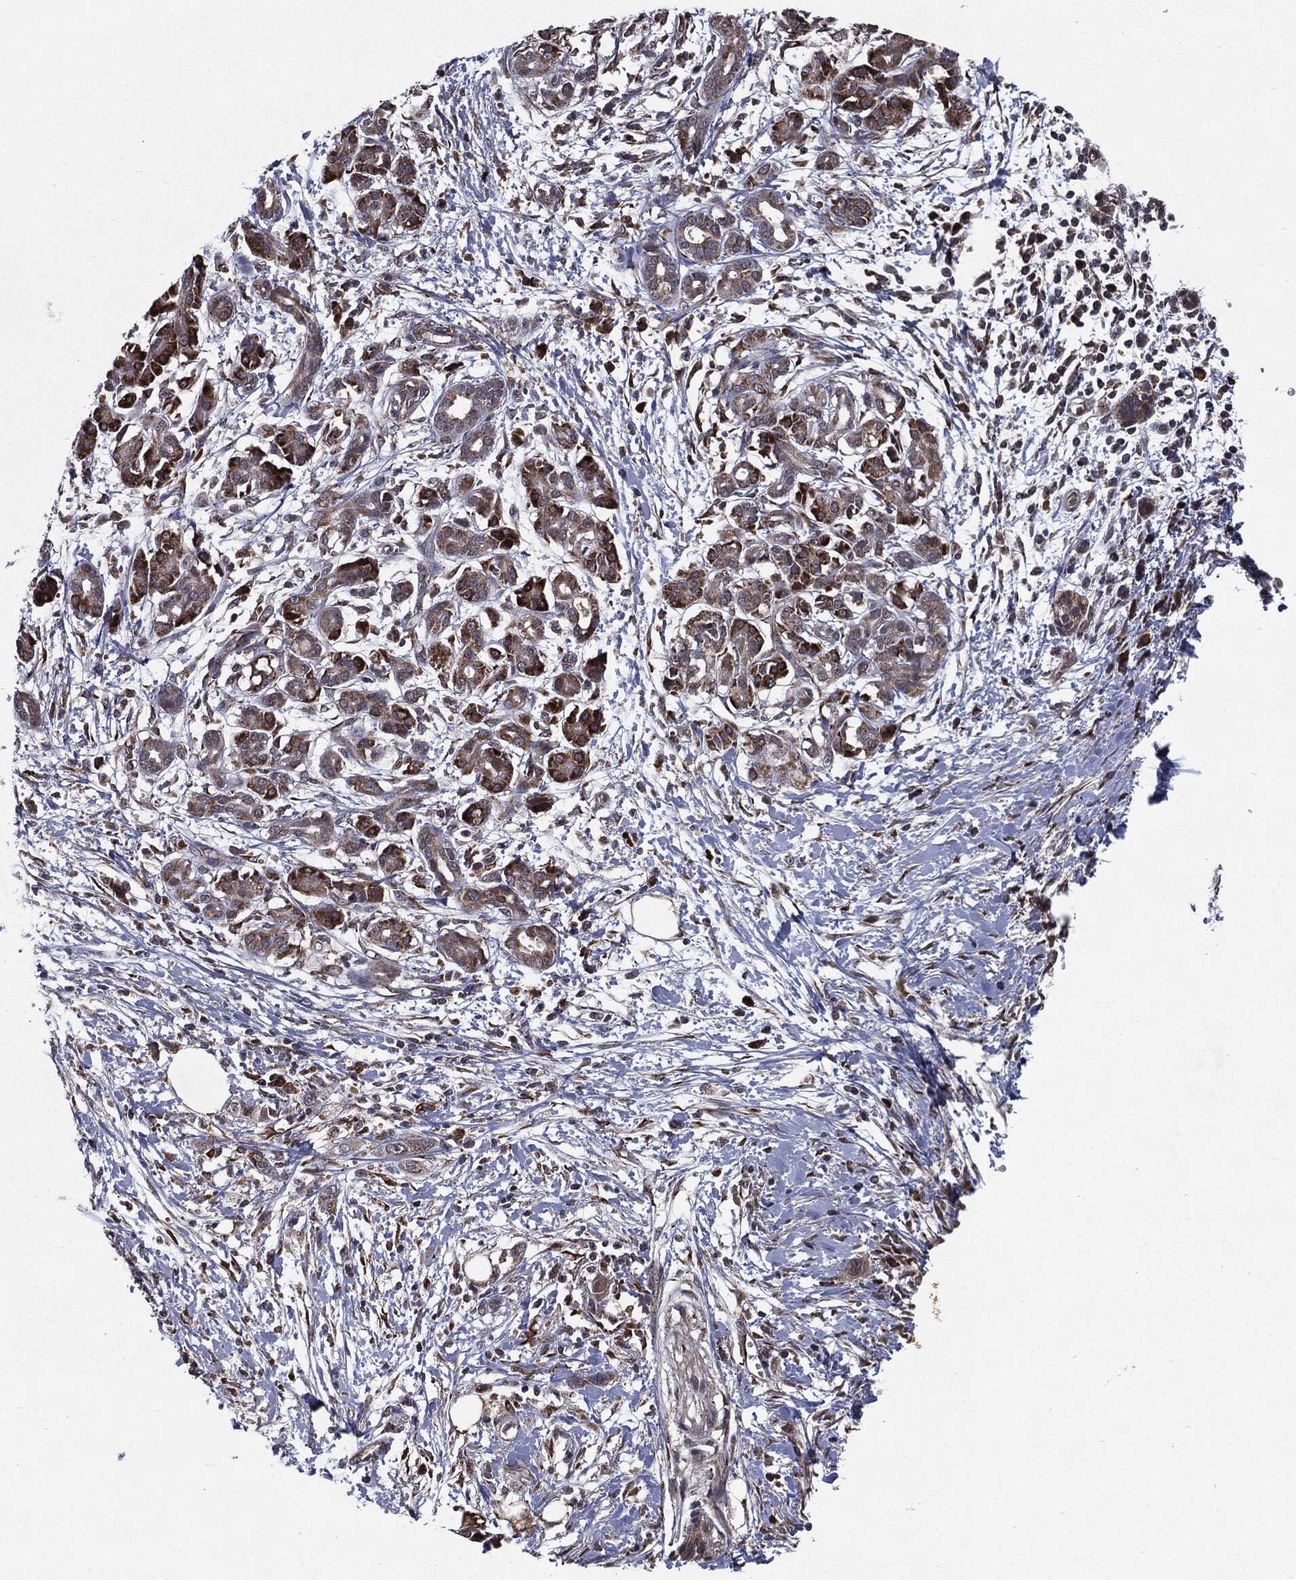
{"staining": {"intensity": "strong", "quantity": "<25%", "location": "cytoplasmic/membranous"}, "tissue": "pancreatic cancer", "cell_type": "Tumor cells", "image_type": "cancer", "snomed": [{"axis": "morphology", "description": "Adenocarcinoma, NOS"}, {"axis": "topography", "description": "Pancreas"}], "caption": "The image exhibits immunohistochemical staining of pancreatic cancer (adenocarcinoma). There is strong cytoplasmic/membranous positivity is identified in approximately <25% of tumor cells.", "gene": "HDAC5", "patient": {"sex": "male", "age": 72}}